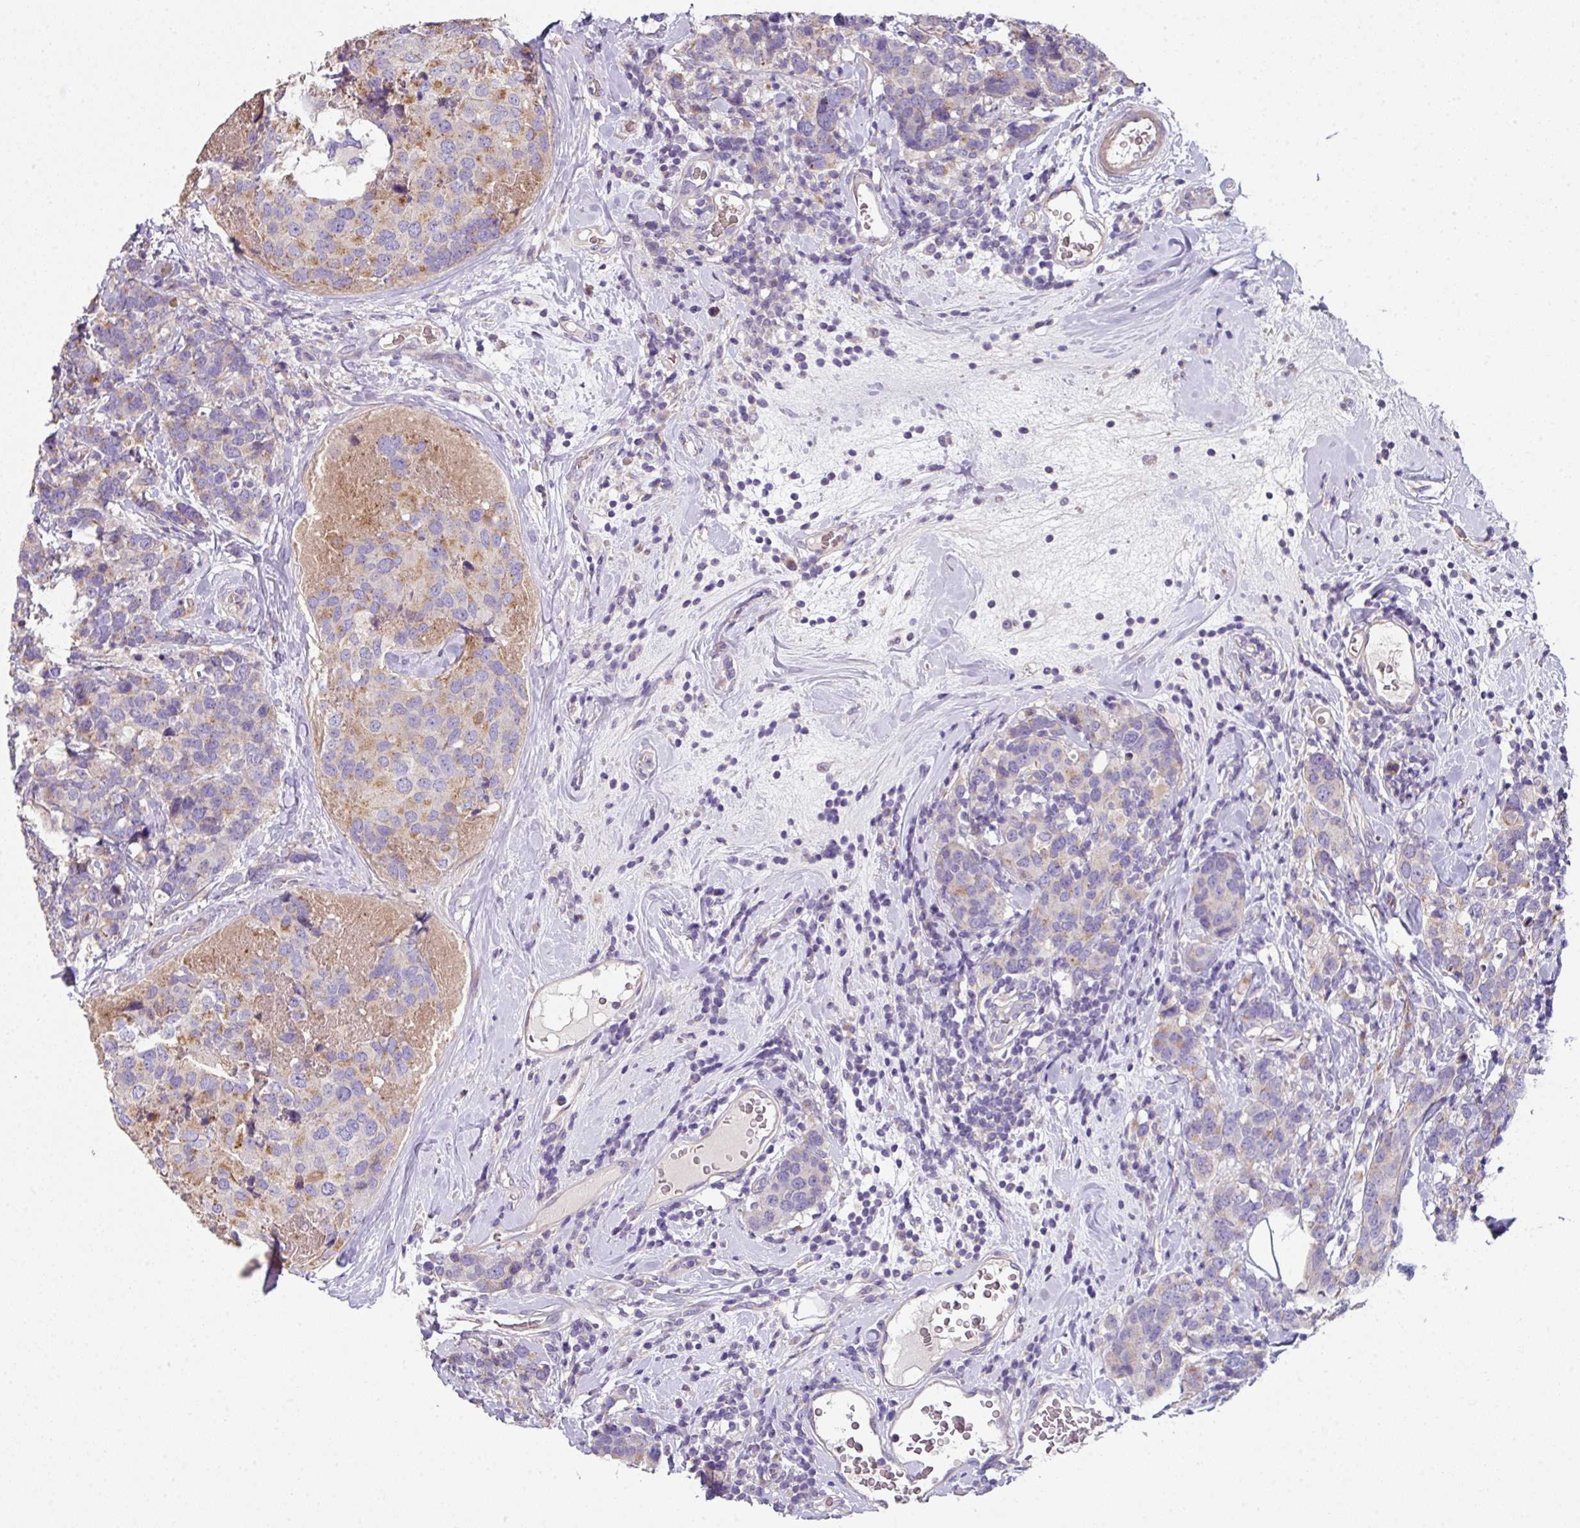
{"staining": {"intensity": "moderate", "quantity": "<25%", "location": "cytoplasmic/membranous"}, "tissue": "breast cancer", "cell_type": "Tumor cells", "image_type": "cancer", "snomed": [{"axis": "morphology", "description": "Lobular carcinoma"}, {"axis": "topography", "description": "Breast"}], "caption": "Immunohistochemical staining of lobular carcinoma (breast) shows moderate cytoplasmic/membranous protein positivity in approximately <25% of tumor cells.", "gene": "LRRC9", "patient": {"sex": "female", "age": 59}}